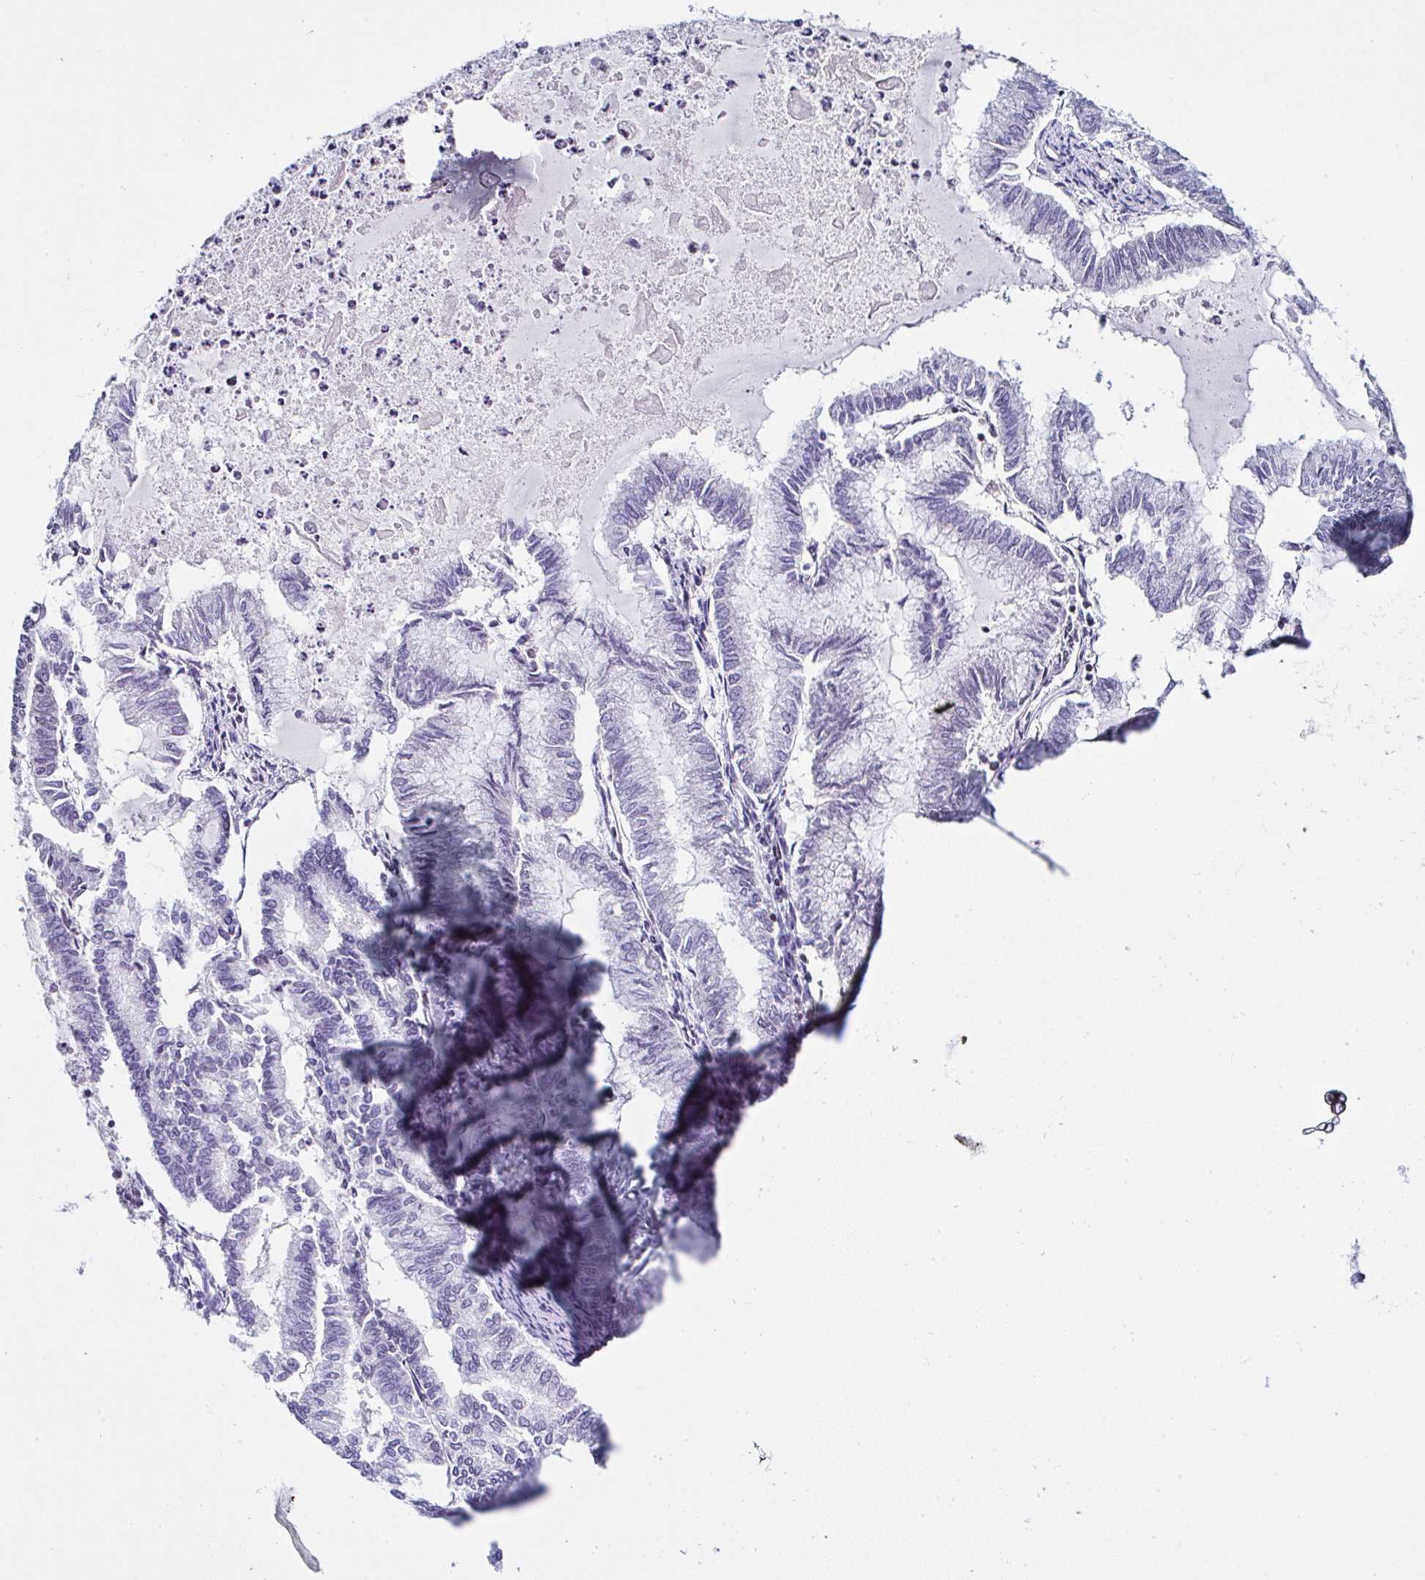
{"staining": {"intensity": "negative", "quantity": "none", "location": "none"}, "tissue": "endometrial cancer", "cell_type": "Tumor cells", "image_type": "cancer", "snomed": [{"axis": "morphology", "description": "Adenocarcinoma, NOS"}, {"axis": "topography", "description": "Endometrium"}], "caption": "This is an immunohistochemistry (IHC) photomicrograph of adenocarcinoma (endometrial). There is no positivity in tumor cells.", "gene": "DR1", "patient": {"sex": "female", "age": 79}}